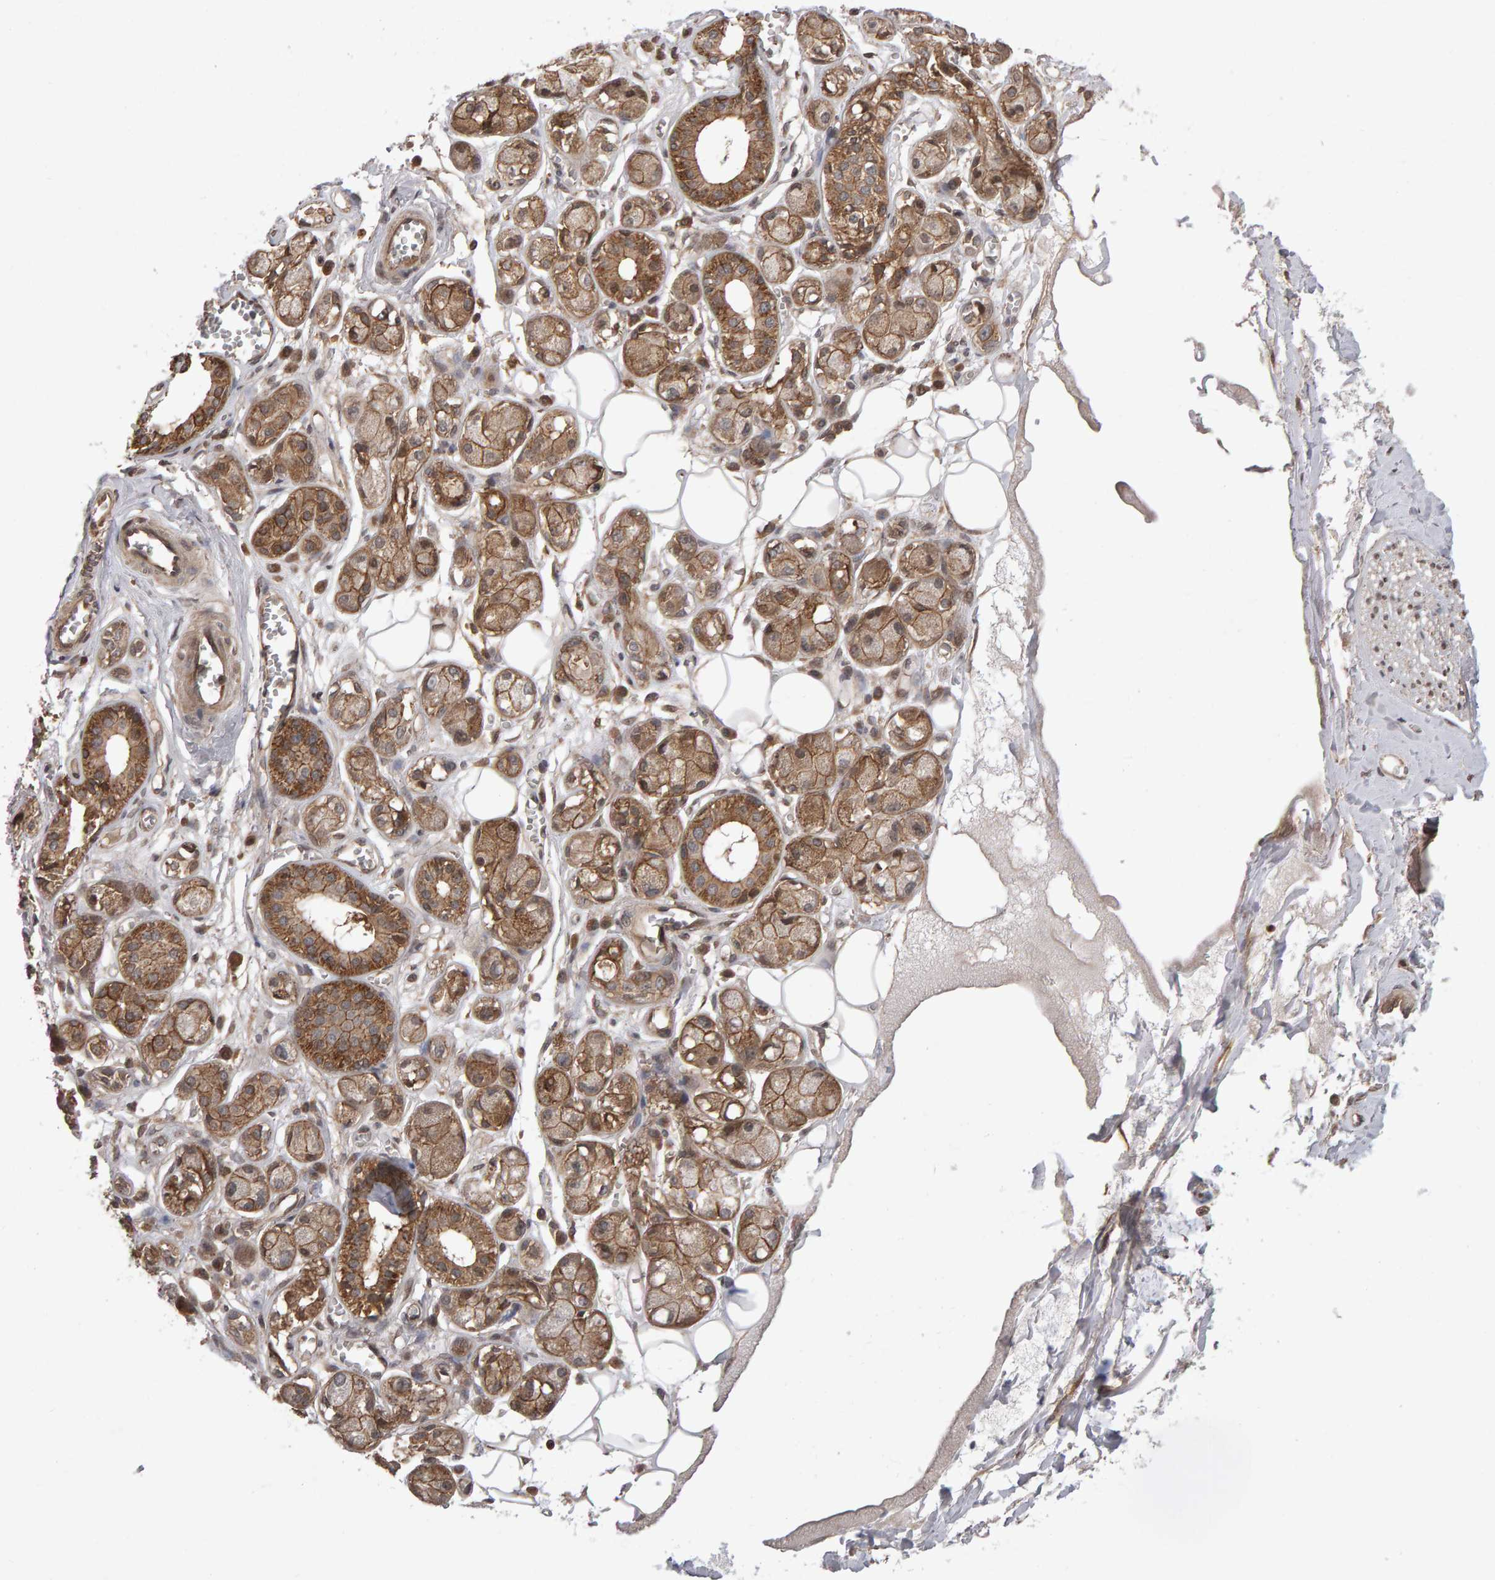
{"staining": {"intensity": "weak", "quantity": "25%-75%", "location": "cytoplasmic/membranous"}, "tissue": "adipose tissue", "cell_type": "Adipocytes", "image_type": "normal", "snomed": [{"axis": "morphology", "description": "Normal tissue, NOS"}, {"axis": "morphology", "description": "Inflammation, NOS"}, {"axis": "topography", "description": "Salivary gland"}, {"axis": "topography", "description": "Peripheral nerve tissue"}], "caption": "IHC image of benign adipose tissue: adipose tissue stained using immunohistochemistry (IHC) reveals low levels of weak protein expression localized specifically in the cytoplasmic/membranous of adipocytes, appearing as a cytoplasmic/membranous brown color.", "gene": "SCRIB", "patient": {"sex": "female", "age": 75}}